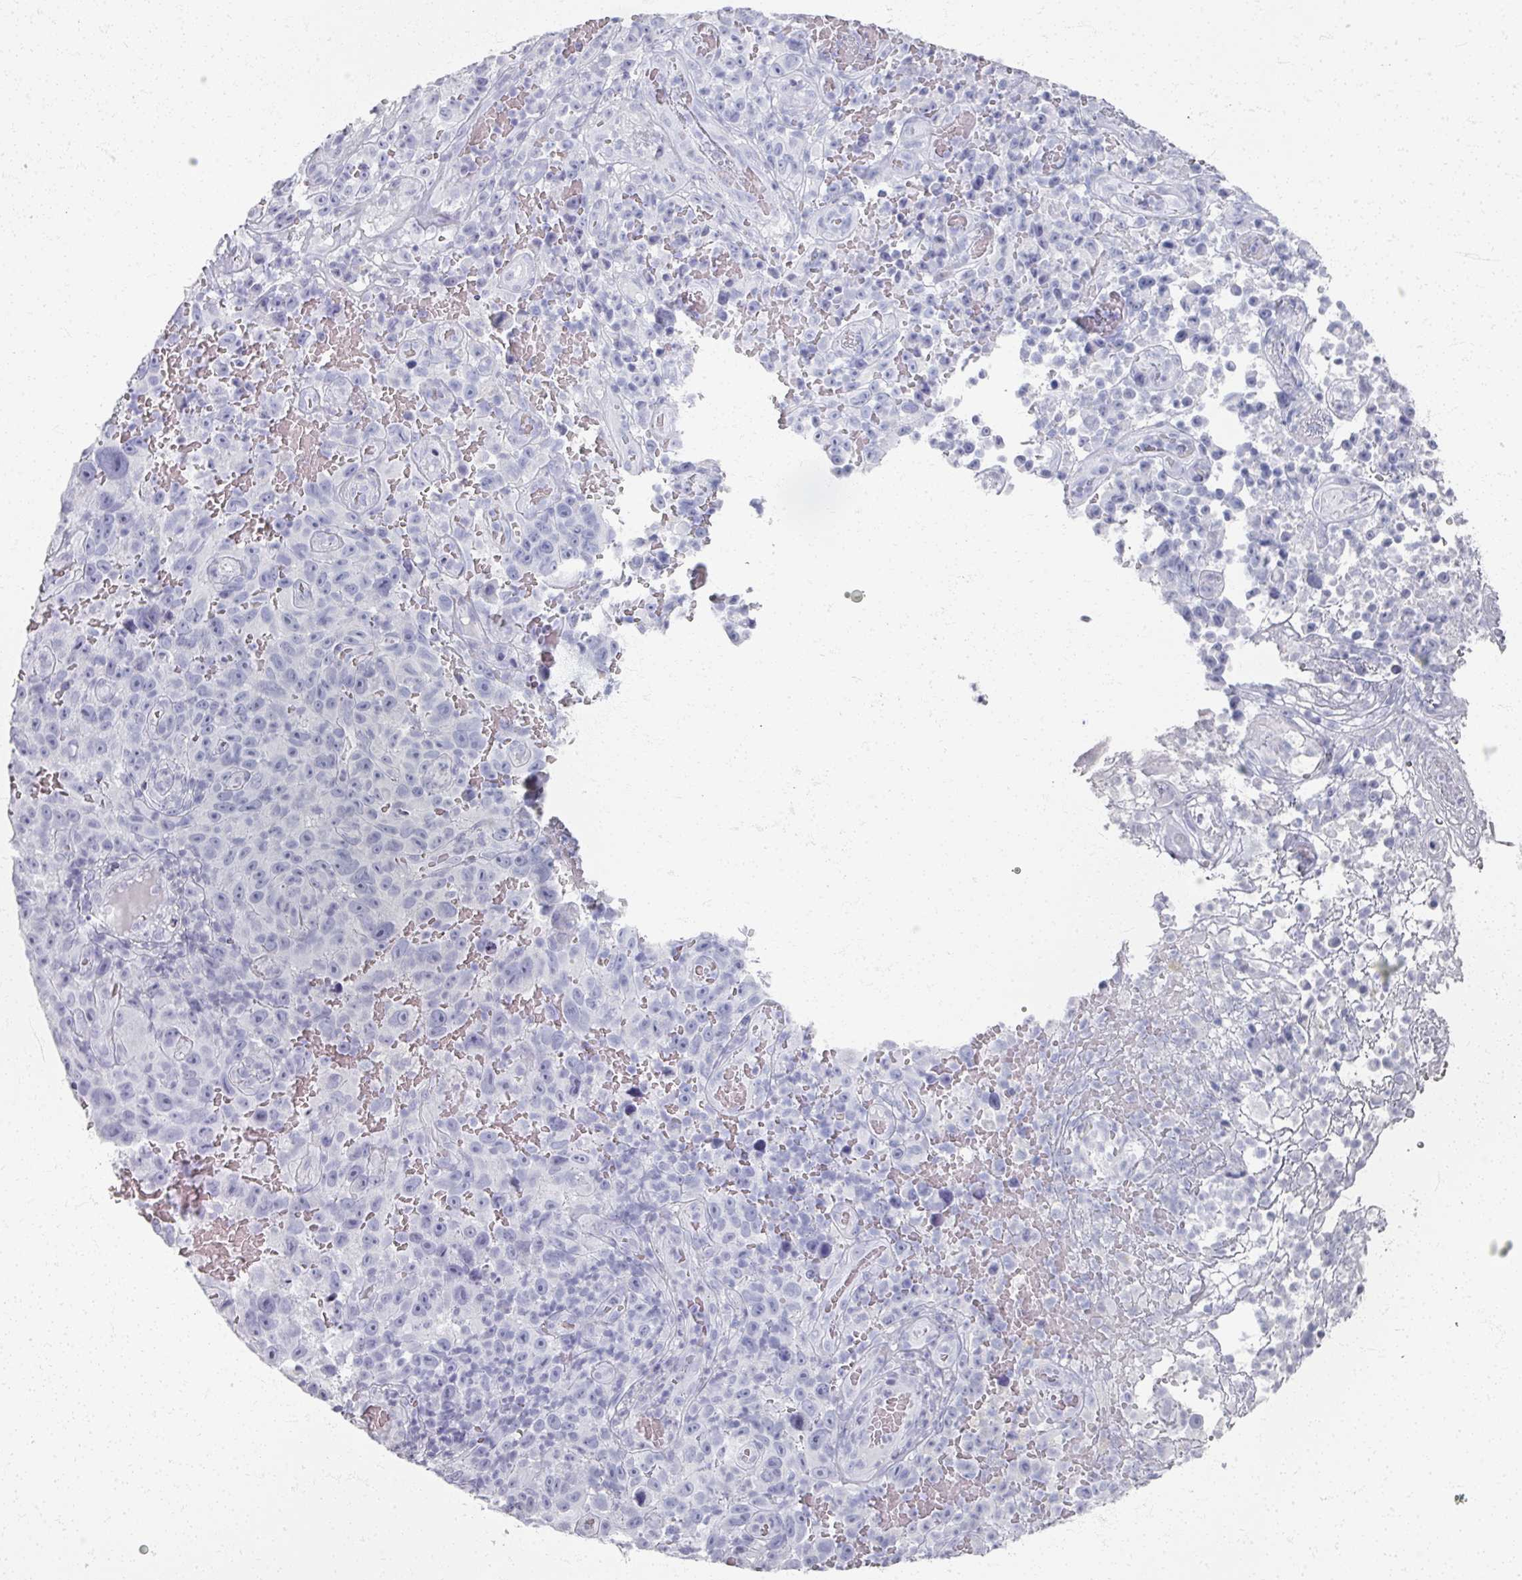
{"staining": {"intensity": "negative", "quantity": "none", "location": "none"}, "tissue": "melanoma", "cell_type": "Tumor cells", "image_type": "cancer", "snomed": [{"axis": "morphology", "description": "Malignant melanoma, NOS"}, {"axis": "topography", "description": "Skin"}], "caption": "Image shows no significant protein positivity in tumor cells of melanoma. (DAB immunohistochemistry (IHC), high magnification).", "gene": "PSKH1", "patient": {"sex": "female", "age": 82}}